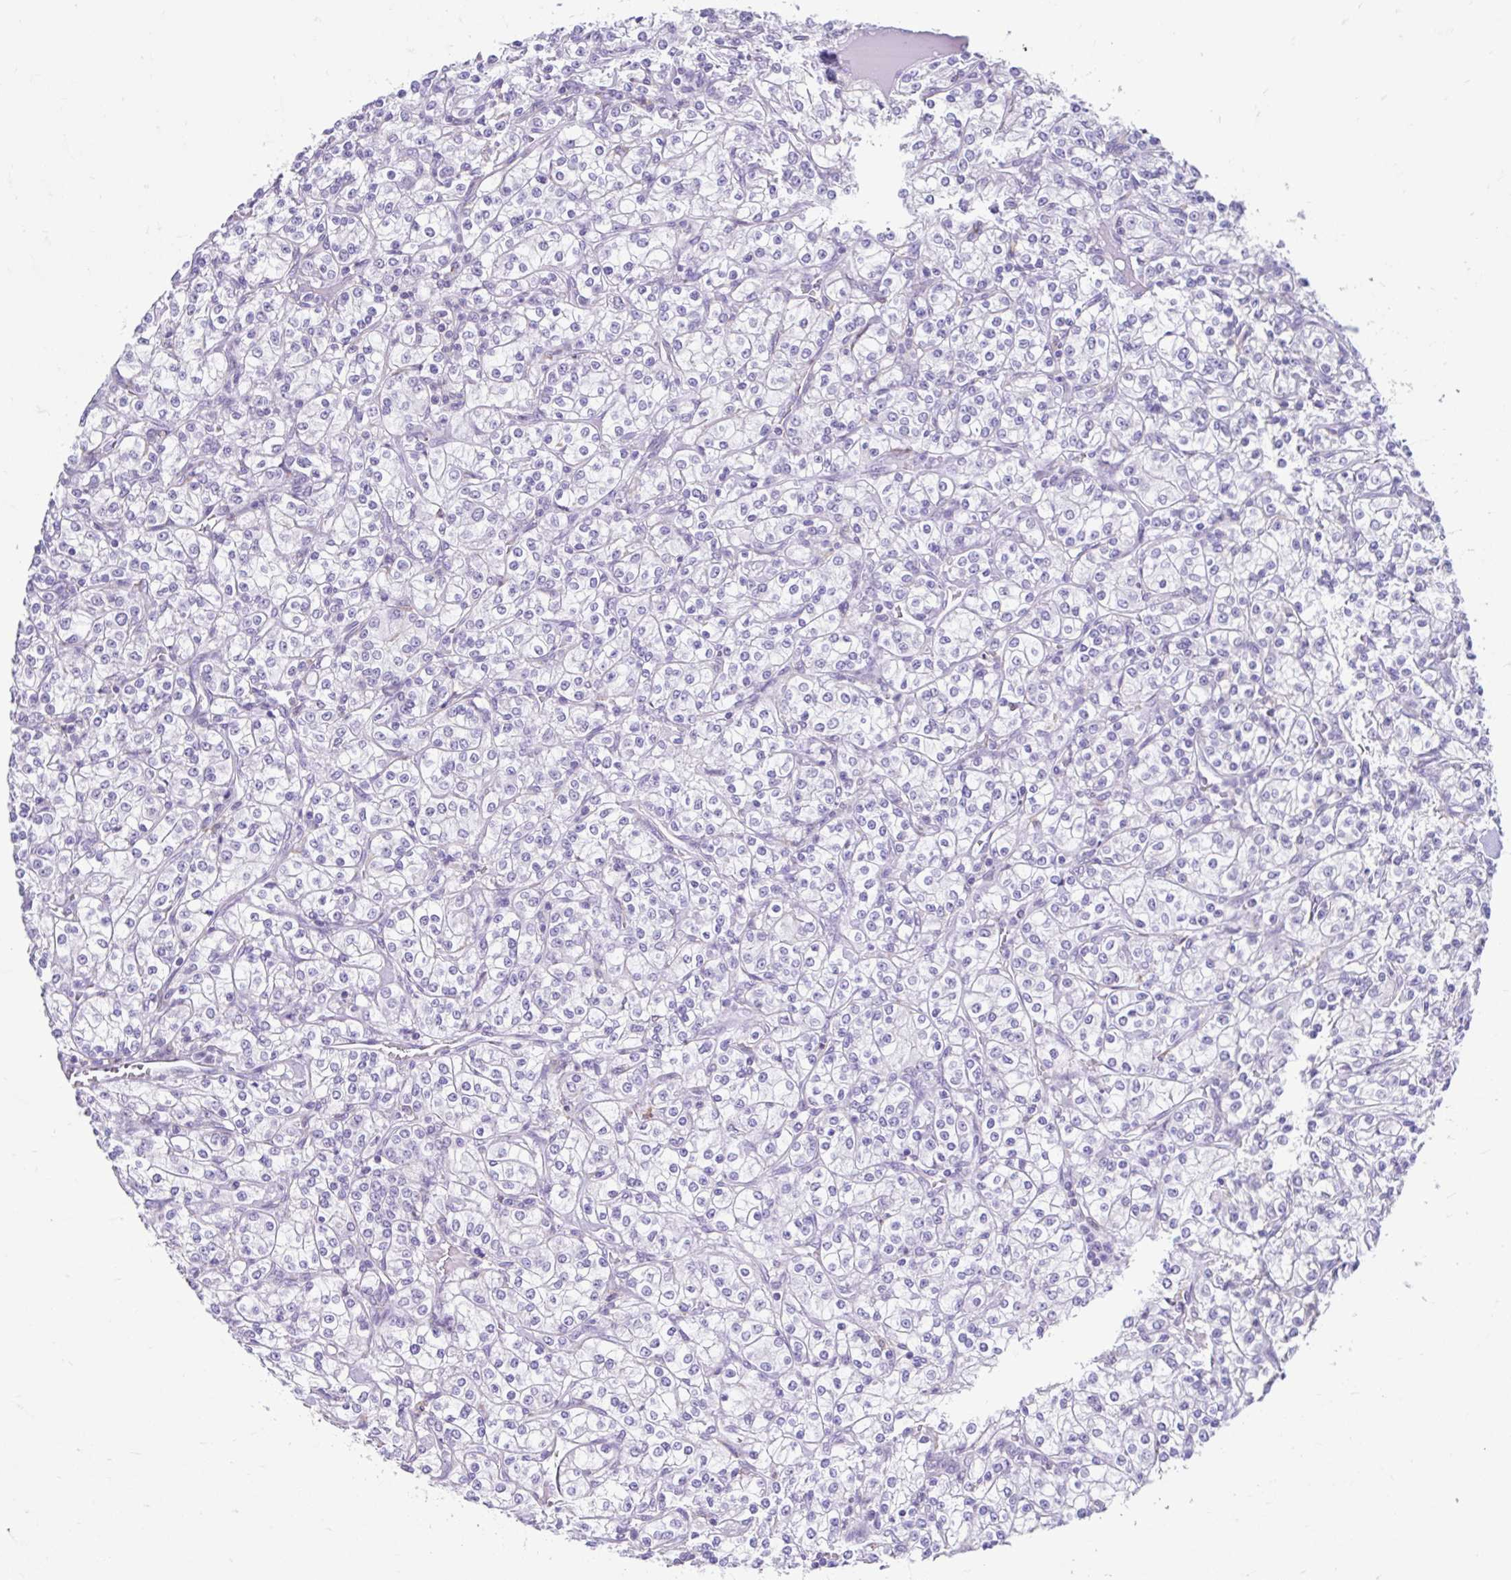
{"staining": {"intensity": "negative", "quantity": "none", "location": "none"}, "tissue": "renal cancer", "cell_type": "Tumor cells", "image_type": "cancer", "snomed": [{"axis": "morphology", "description": "Adenocarcinoma, NOS"}, {"axis": "topography", "description": "Kidney"}], "caption": "Immunohistochemical staining of renal adenocarcinoma displays no significant expression in tumor cells.", "gene": "DCAF17", "patient": {"sex": "male", "age": 77}}